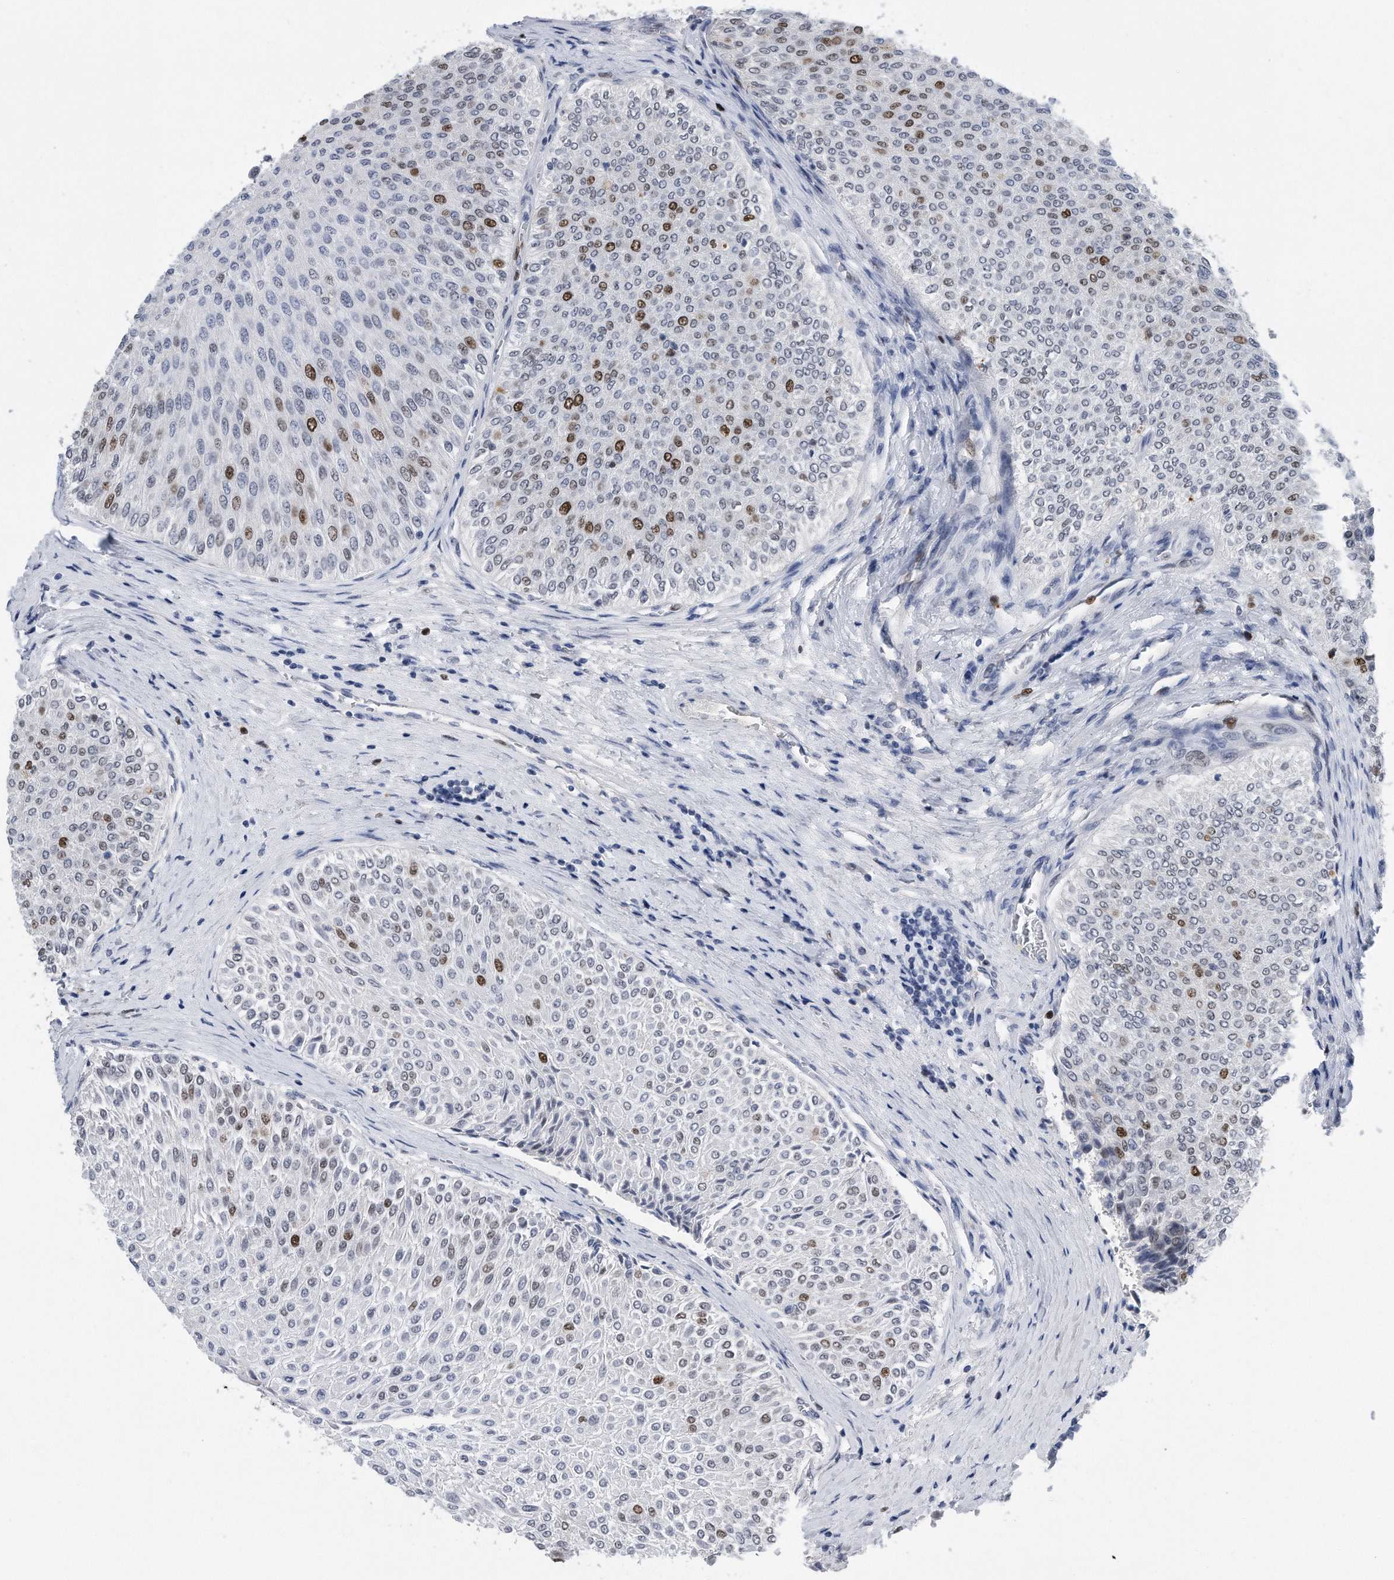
{"staining": {"intensity": "strong", "quantity": "<25%", "location": "nuclear"}, "tissue": "urothelial cancer", "cell_type": "Tumor cells", "image_type": "cancer", "snomed": [{"axis": "morphology", "description": "Urothelial carcinoma, Low grade"}, {"axis": "topography", "description": "Urinary bladder"}], "caption": "Human urothelial carcinoma (low-grade) stained with a brown dye demonstrates strong nuclear positive positivity in approximately <25% of tumor cells.", "gene": "PCNA", "patient": {"sex": "male", "age": 78}}